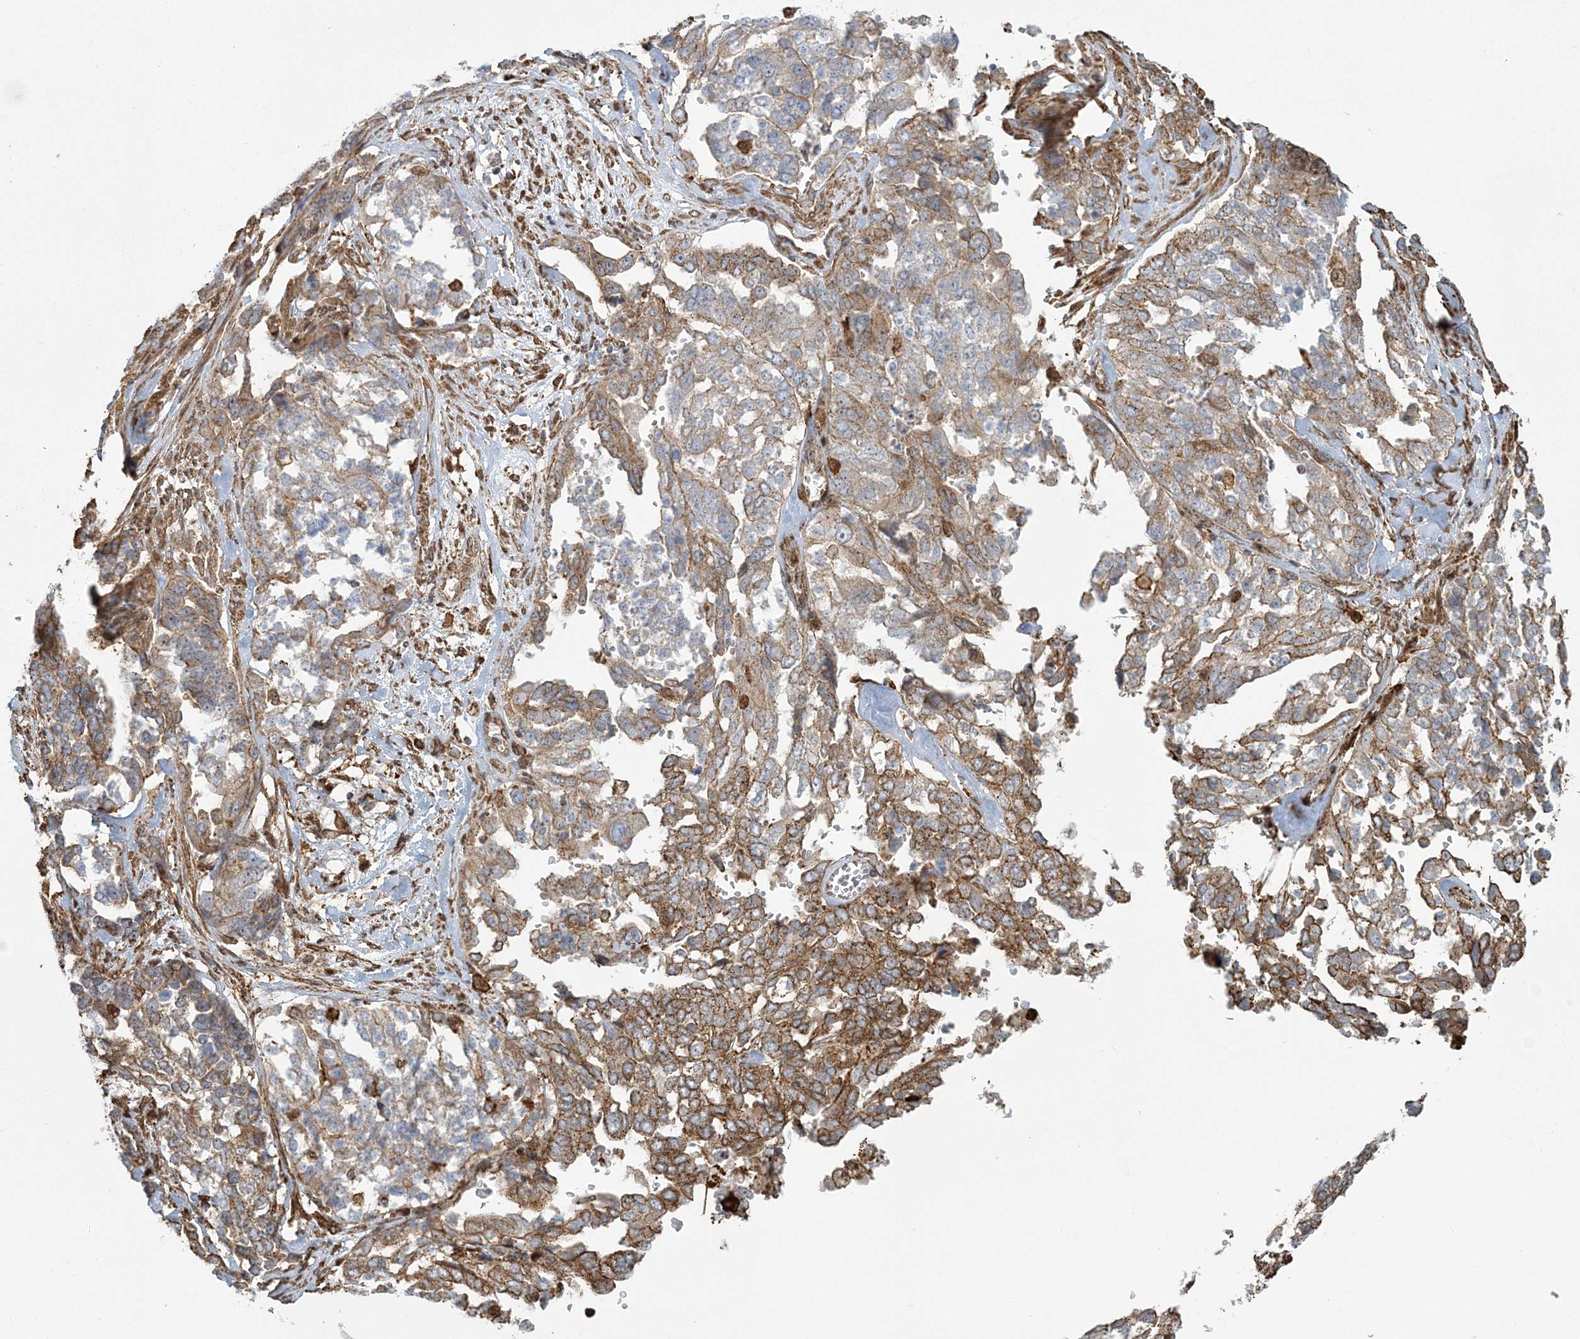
{"staining": {"intensity": "moderate", "quantity": ">75%", "location": "cytoplasmic/membranous"}, "tissue": "ovarian cancer", "cell_type": "Tumor cells", "image_type": "cancer", "snomed": [{"axis": "morphology", "description": "Cystadenocarcinoma, serous, NOS"}, {"axis": "topography", "description": "Ovary"}], "caption": "DAB immunohistochemical staining of ovarian serous cystadenocarcinoma reveals moderate cytoplasmic/membranous protein staining in approximately >75% of tumor cells.", "gene": "TRAF3IP2", "patient": {"sex": "female", "age": 44}}